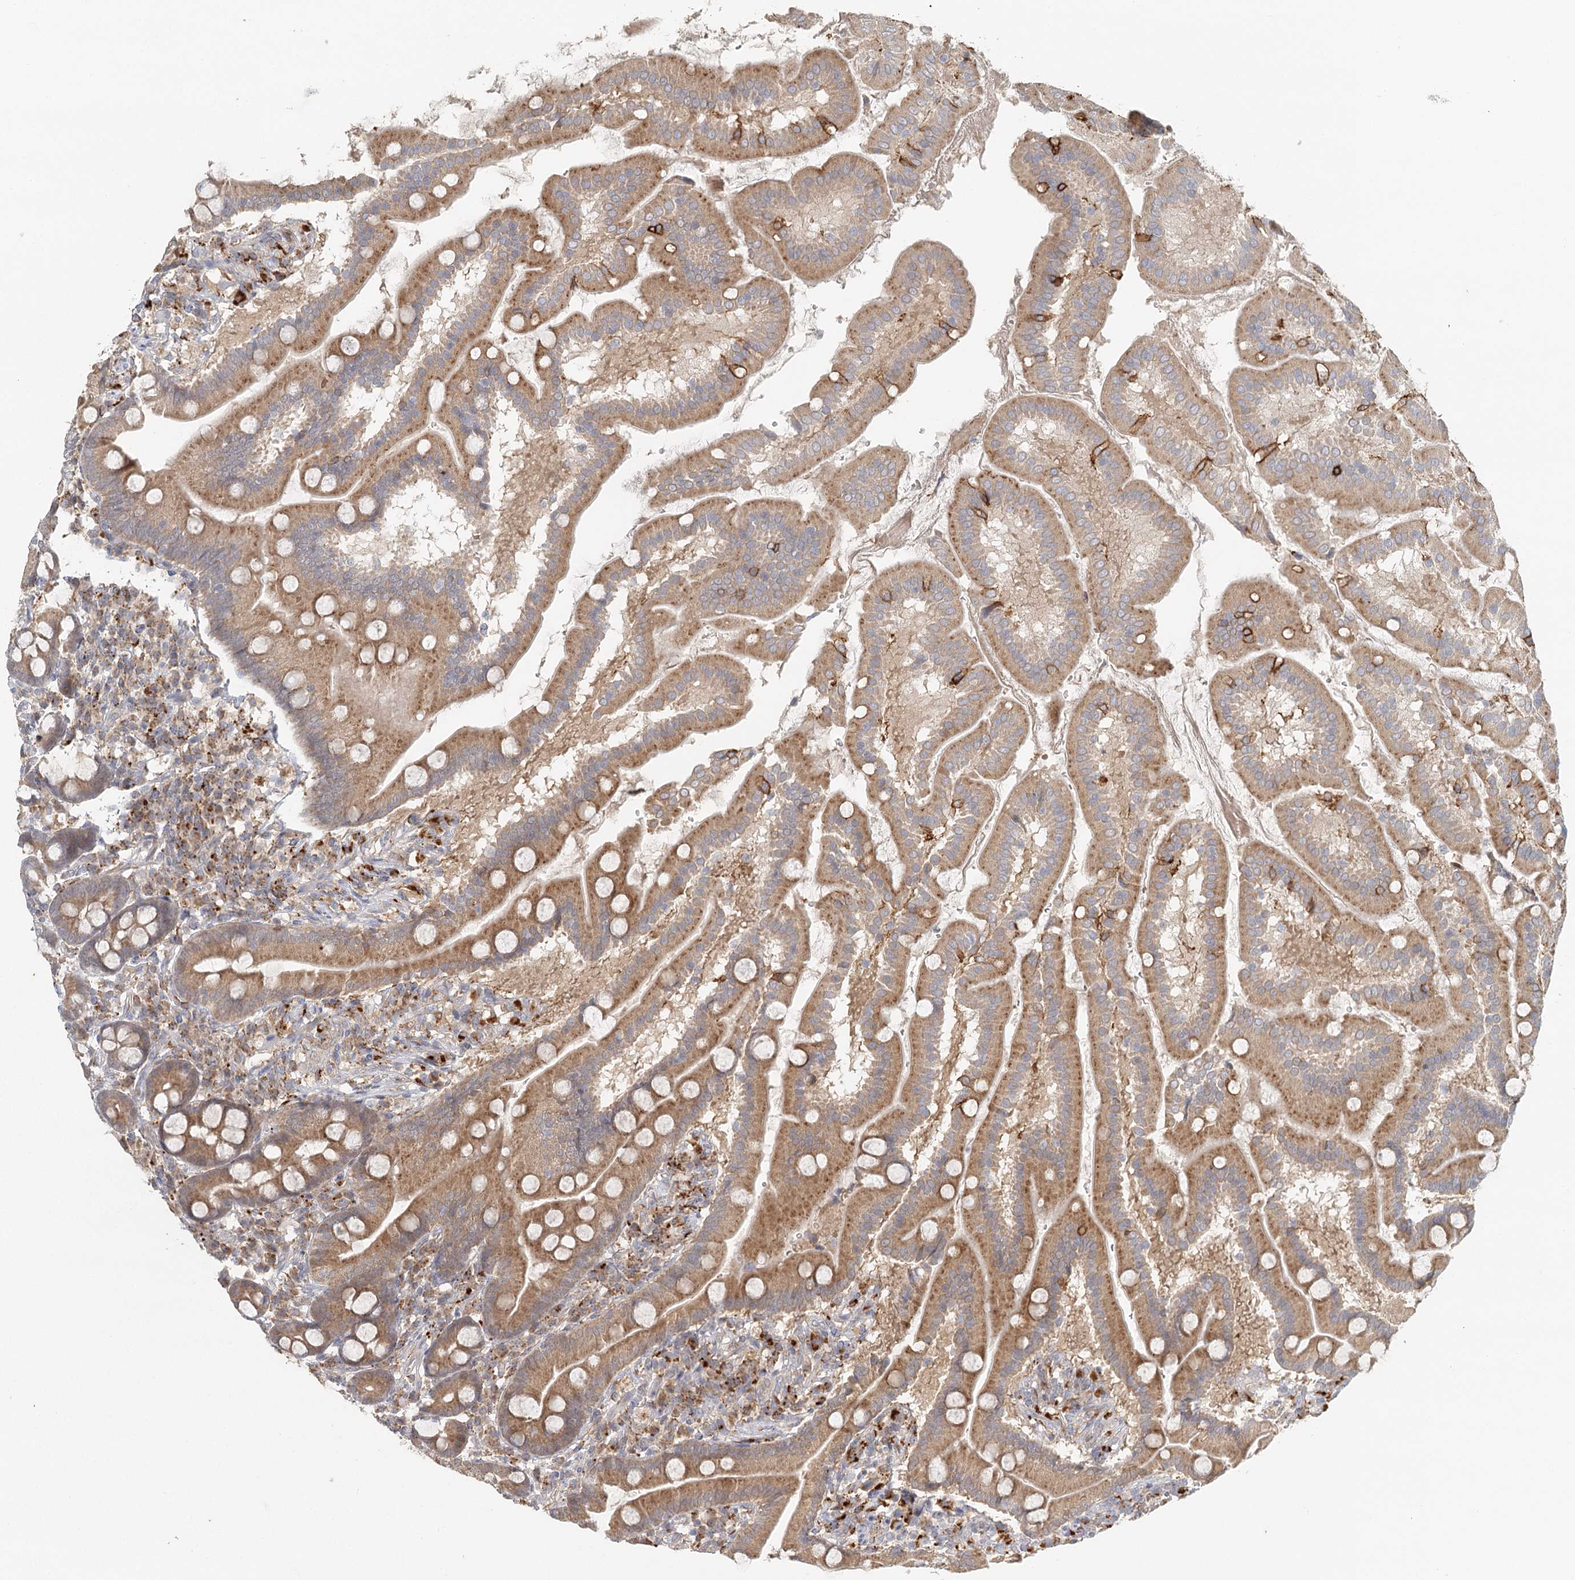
{"staining": {"intensity": "moderate", "quantity": ">75%", "location": "cytoplasmic/membranous"}, "tissue": "duodenum", "cell_type": "Glandular cells", "image_type": "normal", "snomed": [{"axis": "morphology", "description": "Normal tissue, NOS"}, {"axis": "topography", "description": "Duodenum"}], "caption": "Duodenum stained with DAB (3,3'-diaminobenzidine) immunohistochemistry (IHC) exhibits medium levels of moderate cytoplasmic/membranous expression in about >75% of glandular cells.", "gene": "VSIG1", "patient": {"sex": "male", "age": 50}}